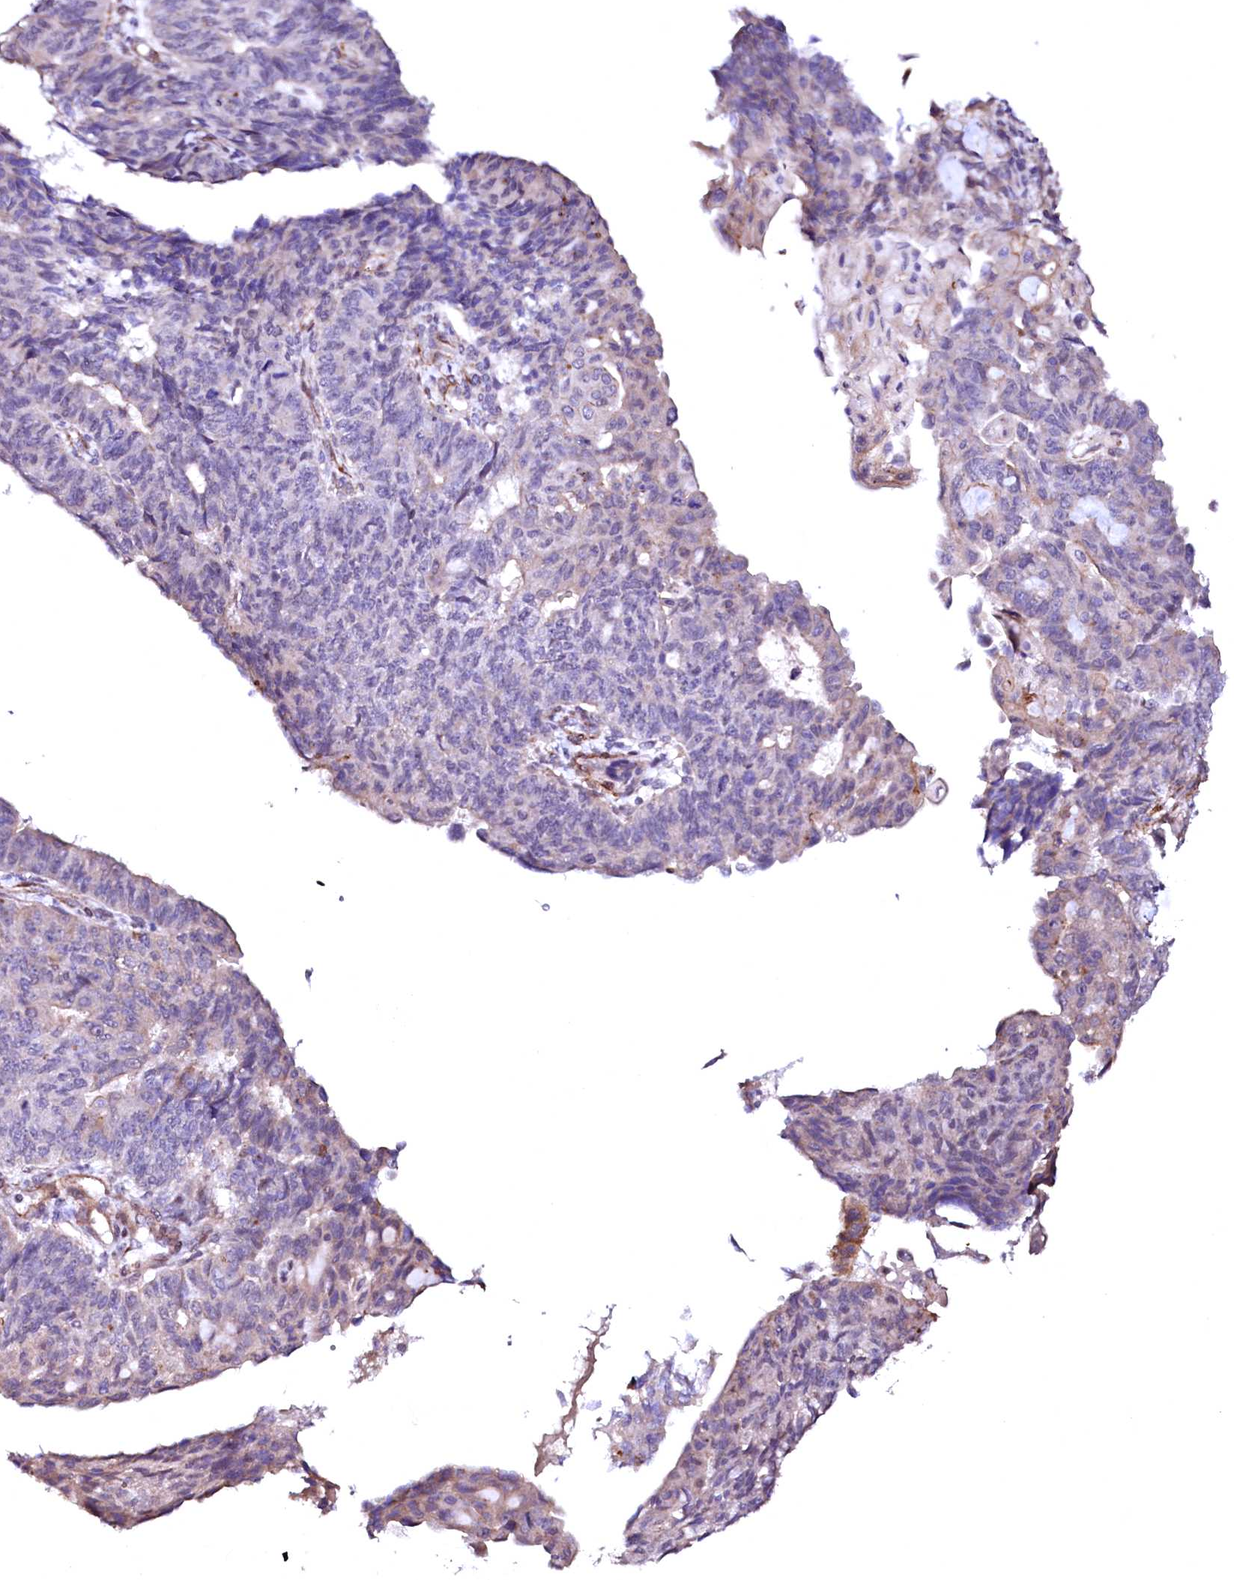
{"staining": {"intensity": "negative", "quantity": "none", "location": "none"}, "tissue": "endometrial cancer", "cell_type": "Tumor cells", "image_type": "cancer", "snomed": [{"axis": "morphology", "description": "Adenocarcinoma, NOS"}, {"axis": "topography", "description": "Endometrium"}], "caption": "Immunohistochemistry photomicrograph of neoplastic tissue: human endometrial cancer (adenocarcinoma) stained with DAB shows no significant protein staining in tumor cells.", "gene": "GPR176", "patient": {"sex": "female", "age": 32}}